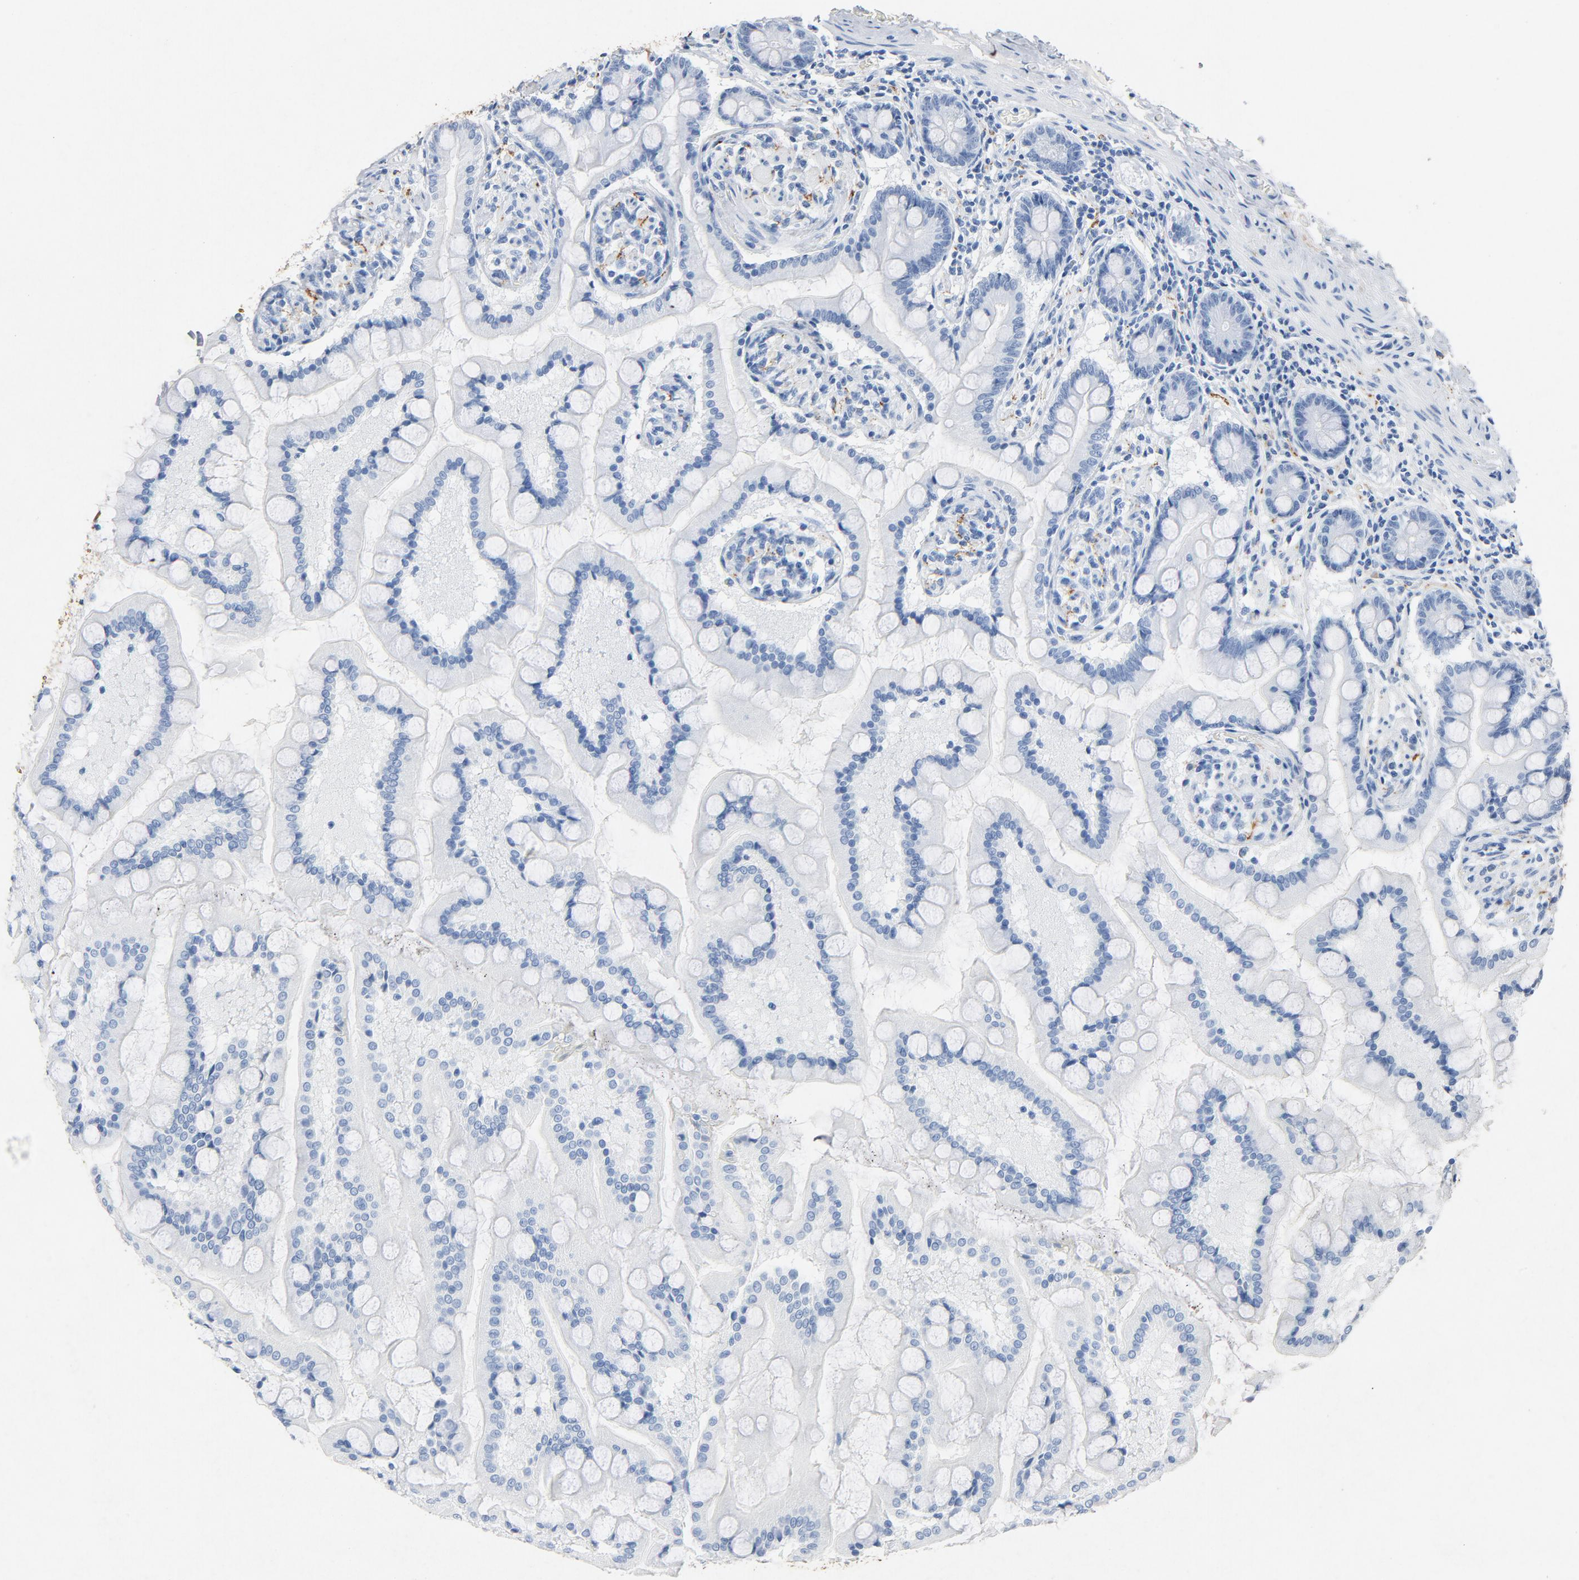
{"staining": {"intensity": "strong", "quantity": "<25%", "location": "cytoplasmic/membranous"}, "tissue": "small intestine", "cell_type": "Glandular cells", "image_type": "normal", "snomed": [{"axis": "morphology", "description": "Normal tissue, NOS"}, {"axis": "topography", "description": "Small intestine"}], "caption": "Protein expression analysis of normal human small intestine reveals strong cytoplasmic/membranous staining in about <25% of glandular cells. (IHC, brightfield microscopy, high magnification).", "gene": "PTPRB", "patient": {"sex": "male", "age": 41}}